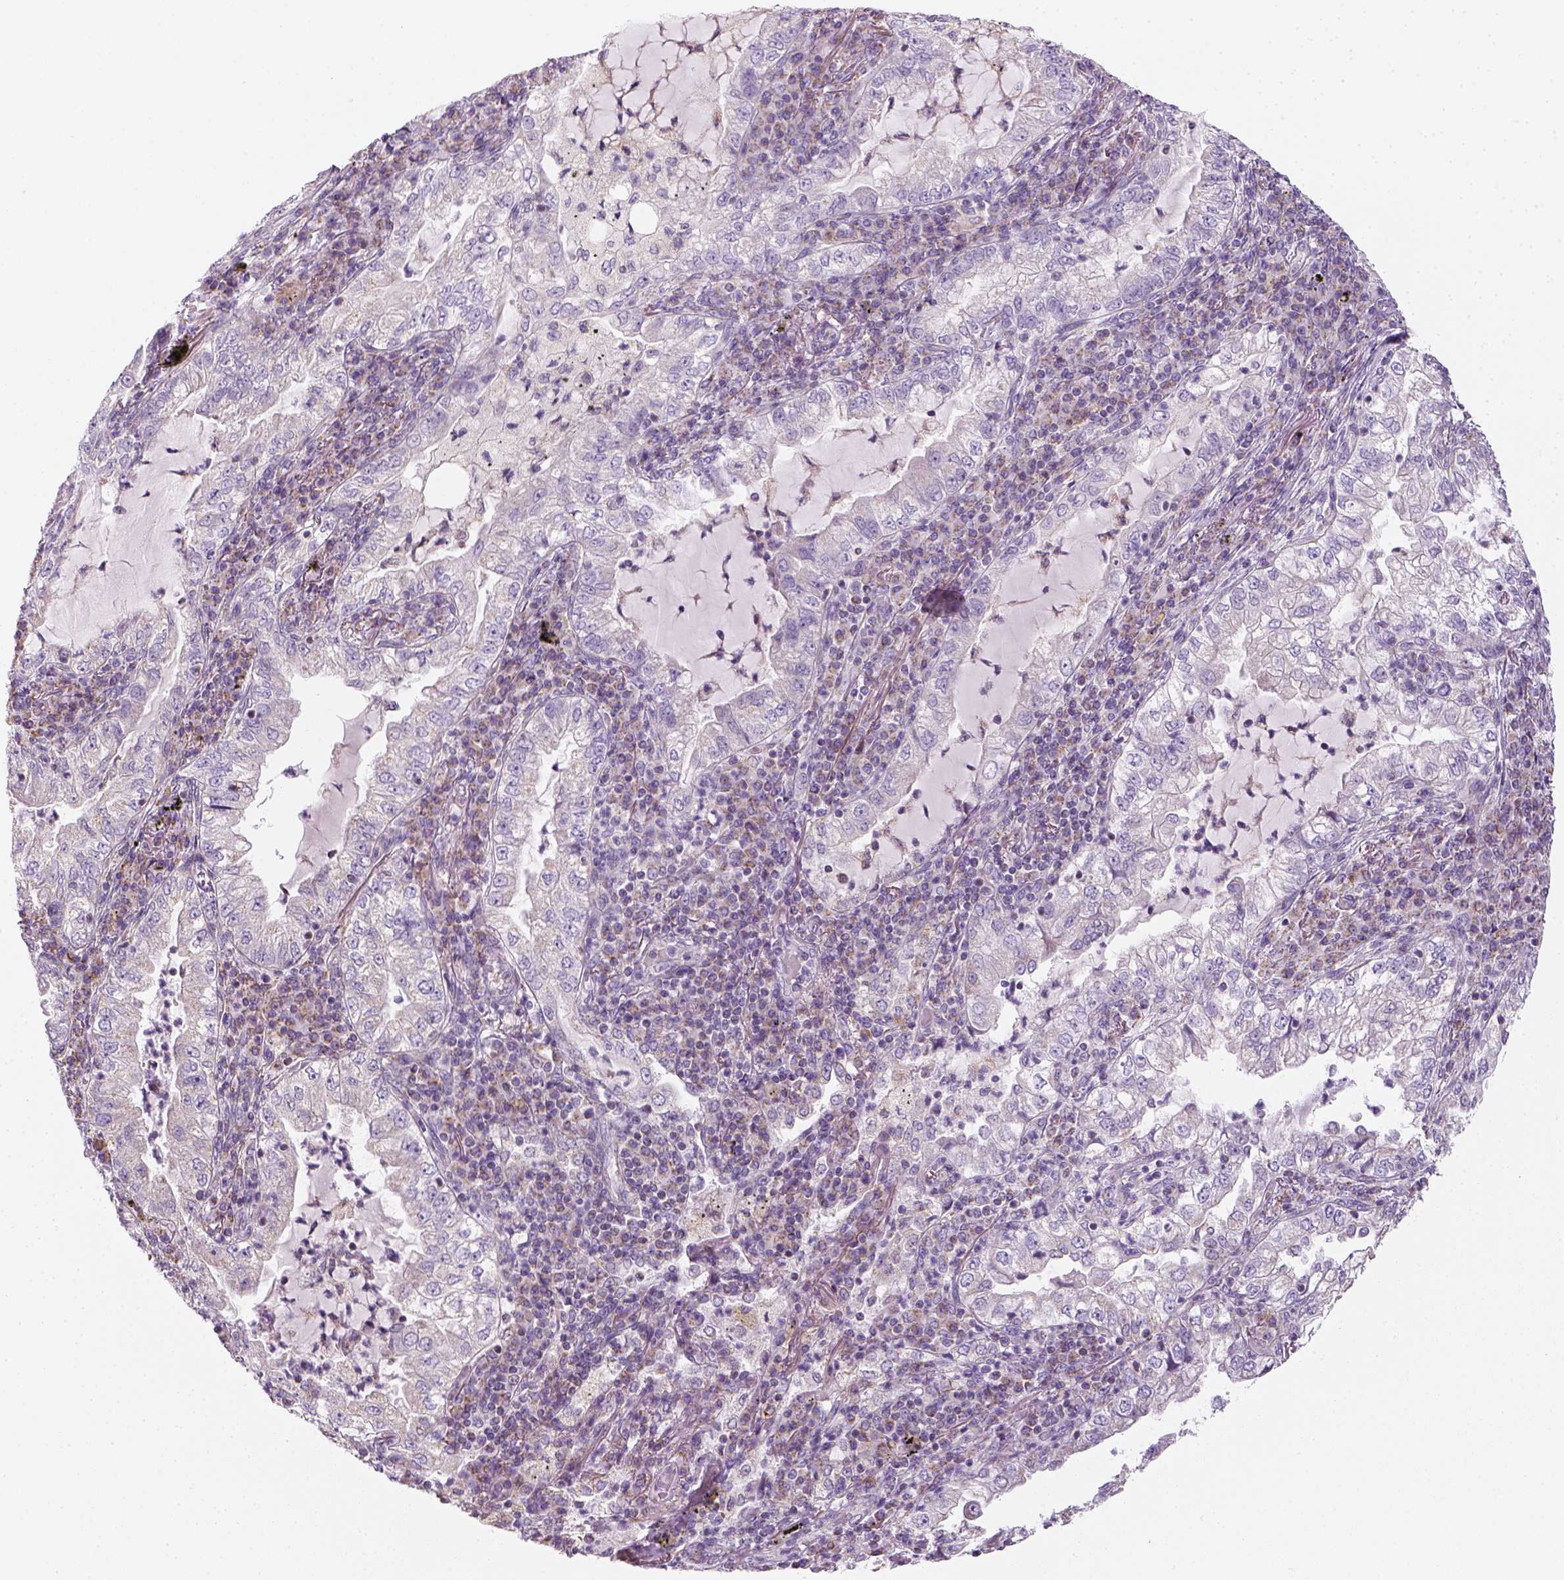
{"staining": {"intensity": "negative", "quantity": "none", "location": "none"}, "tissue": "lung cancer", "cell_type": "Tumor cells", "image_type": "cancer", "snomed": [{"axis": "morphology", "description": "Adenocarcinoma, NOS"}, {"axis": "topography", "description": "Lung"}], "caption": "Tumor cells show no significant staining in lung cancer (adenocarcinoma). (DAB (3,3'-diaminobenzidine) IHC with hematoxylin counter stain).", "gene": "AWAT2", "patient": {"sex": "female", "age": 73}}